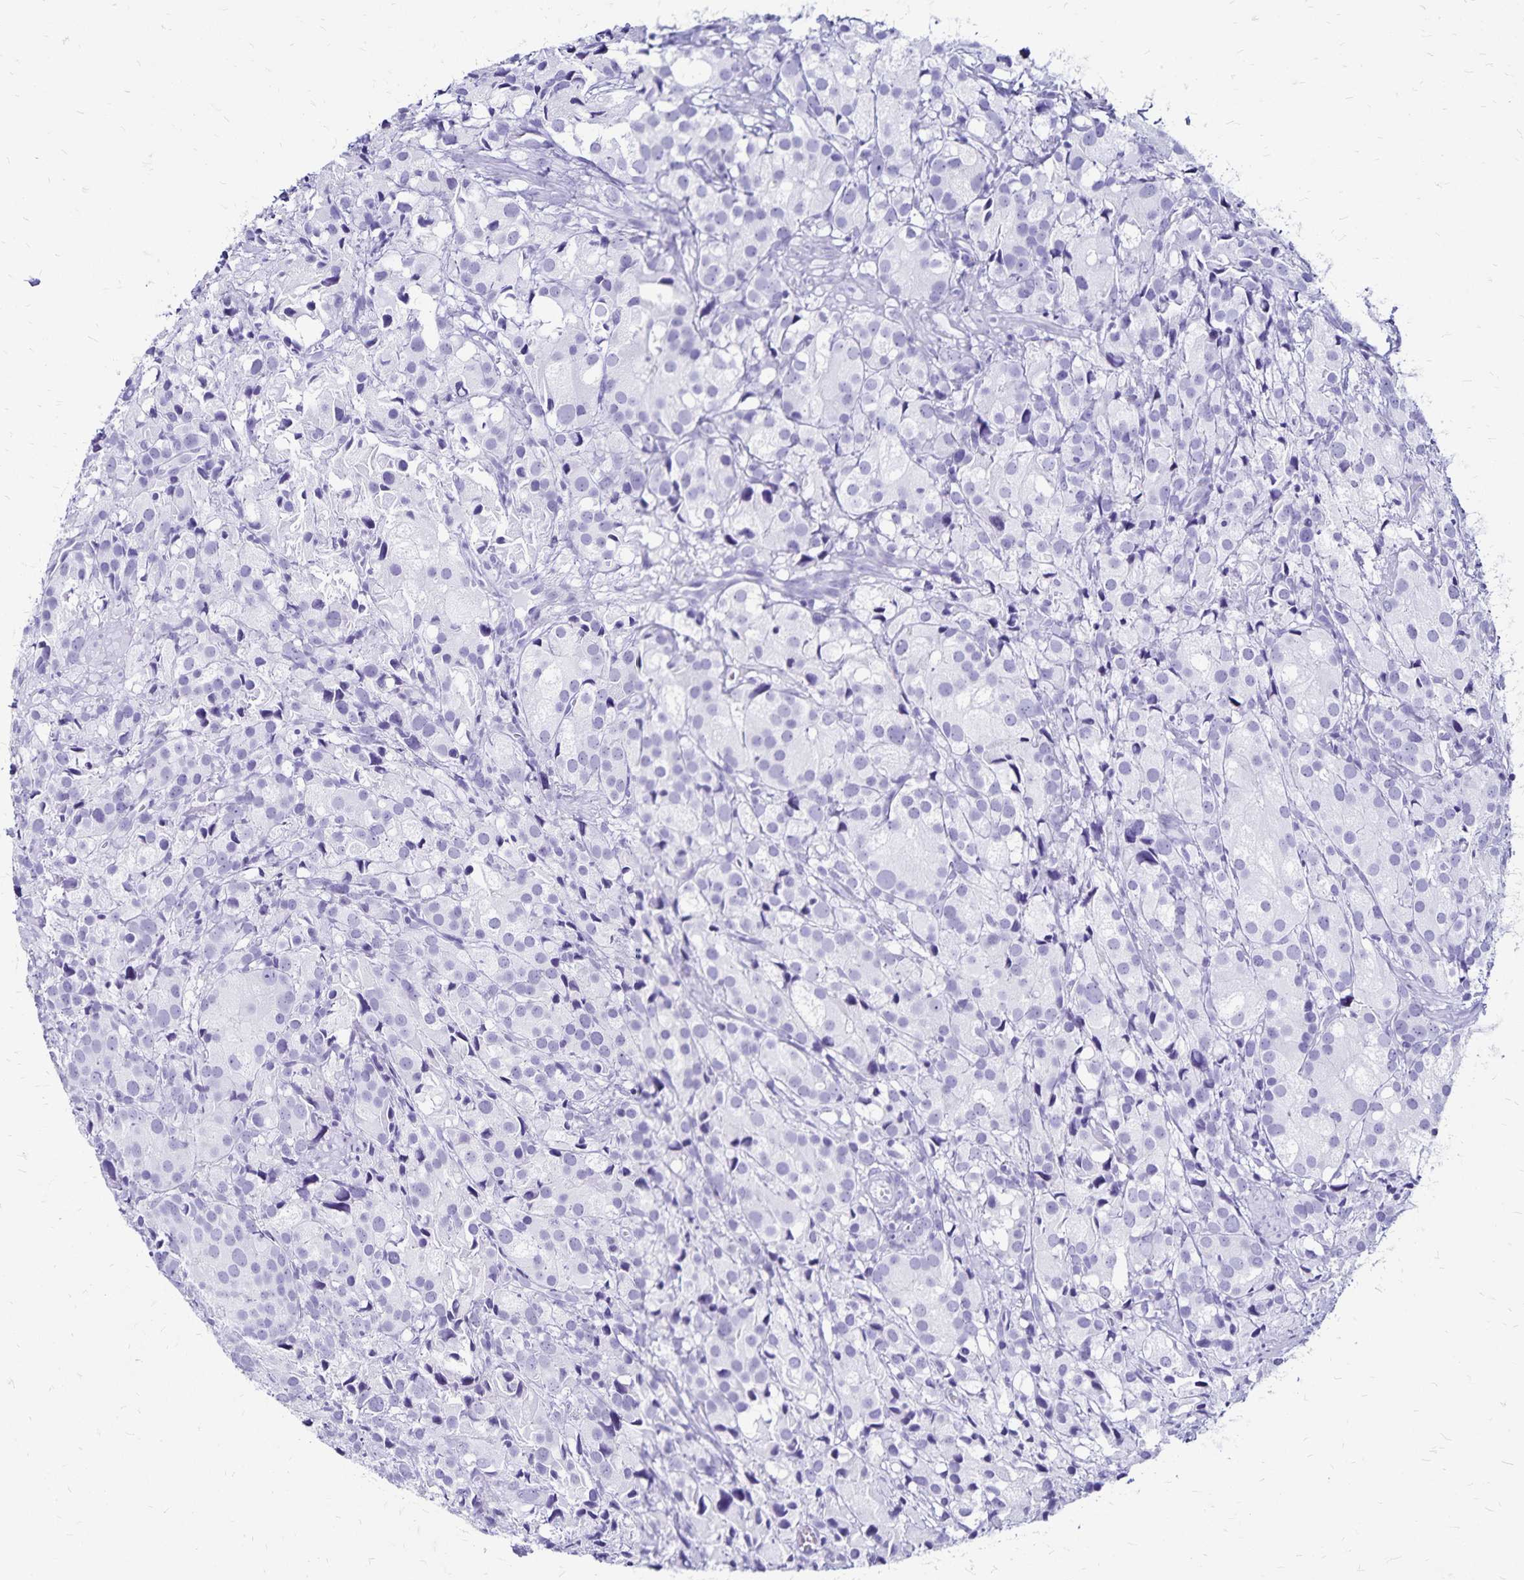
{"staining": {"intensity": "negative", "quantity": "none", "location": "none"}, "tissue": "prostate cancer", "cell_type": "Tumor cells", "image_type": "cancer", "snomed": [{"axis": "morphology", "description": "Adenocarcinoma, High grade"}, {"axis": "topography", "description": "Prostate"}], "caption": "The IHC histopathology image has no significant staining in tumor cells of prostate cancer (adenocarcinoma (high-grade)) tissue.", "gene": "LIN28B", "patient": {"sex": "male", "age": 86}}